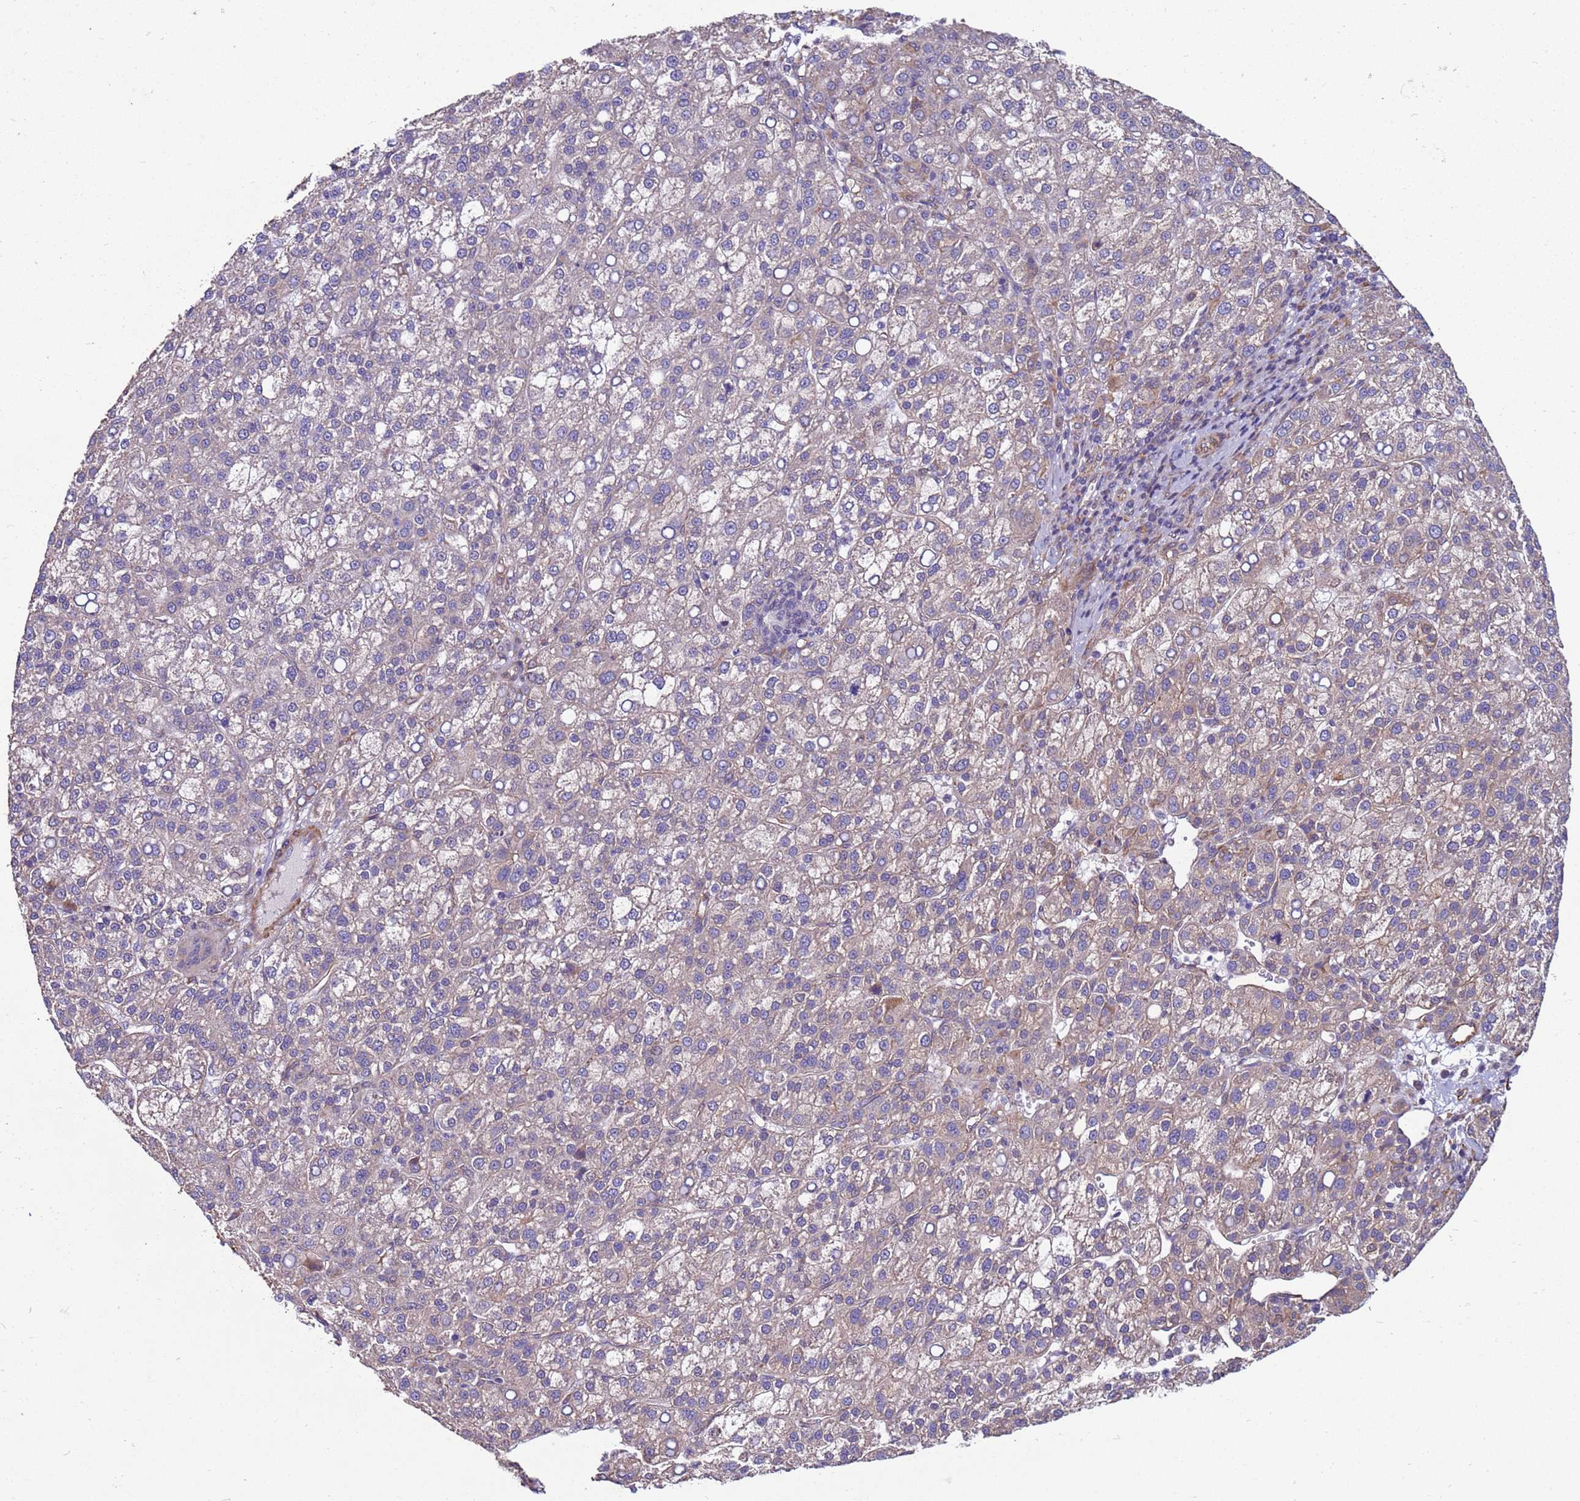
{"staining": {"intensity": "weak", "quantity": "25%-75%", "location": "cytoplasmic/membranous"}, "tissue": "liver cancer", "cell_type": "Tumor cells", "image_type": "cancer", "snomed": [{"axis": "morphology", "description": "Carcinoma, Hepatocellular, NOS"}, {"axis": "topography", "description": "Liver"}], "caption": "About 25%-75% of tumor cells in hepatocellular carcinoma (liver) show weak cytoplasmic/membranous protein positivity as visualized by brown immunohistochemical staining.", "gene": "MCRIP1", "patient": {"sex": "female", "age": 58}}